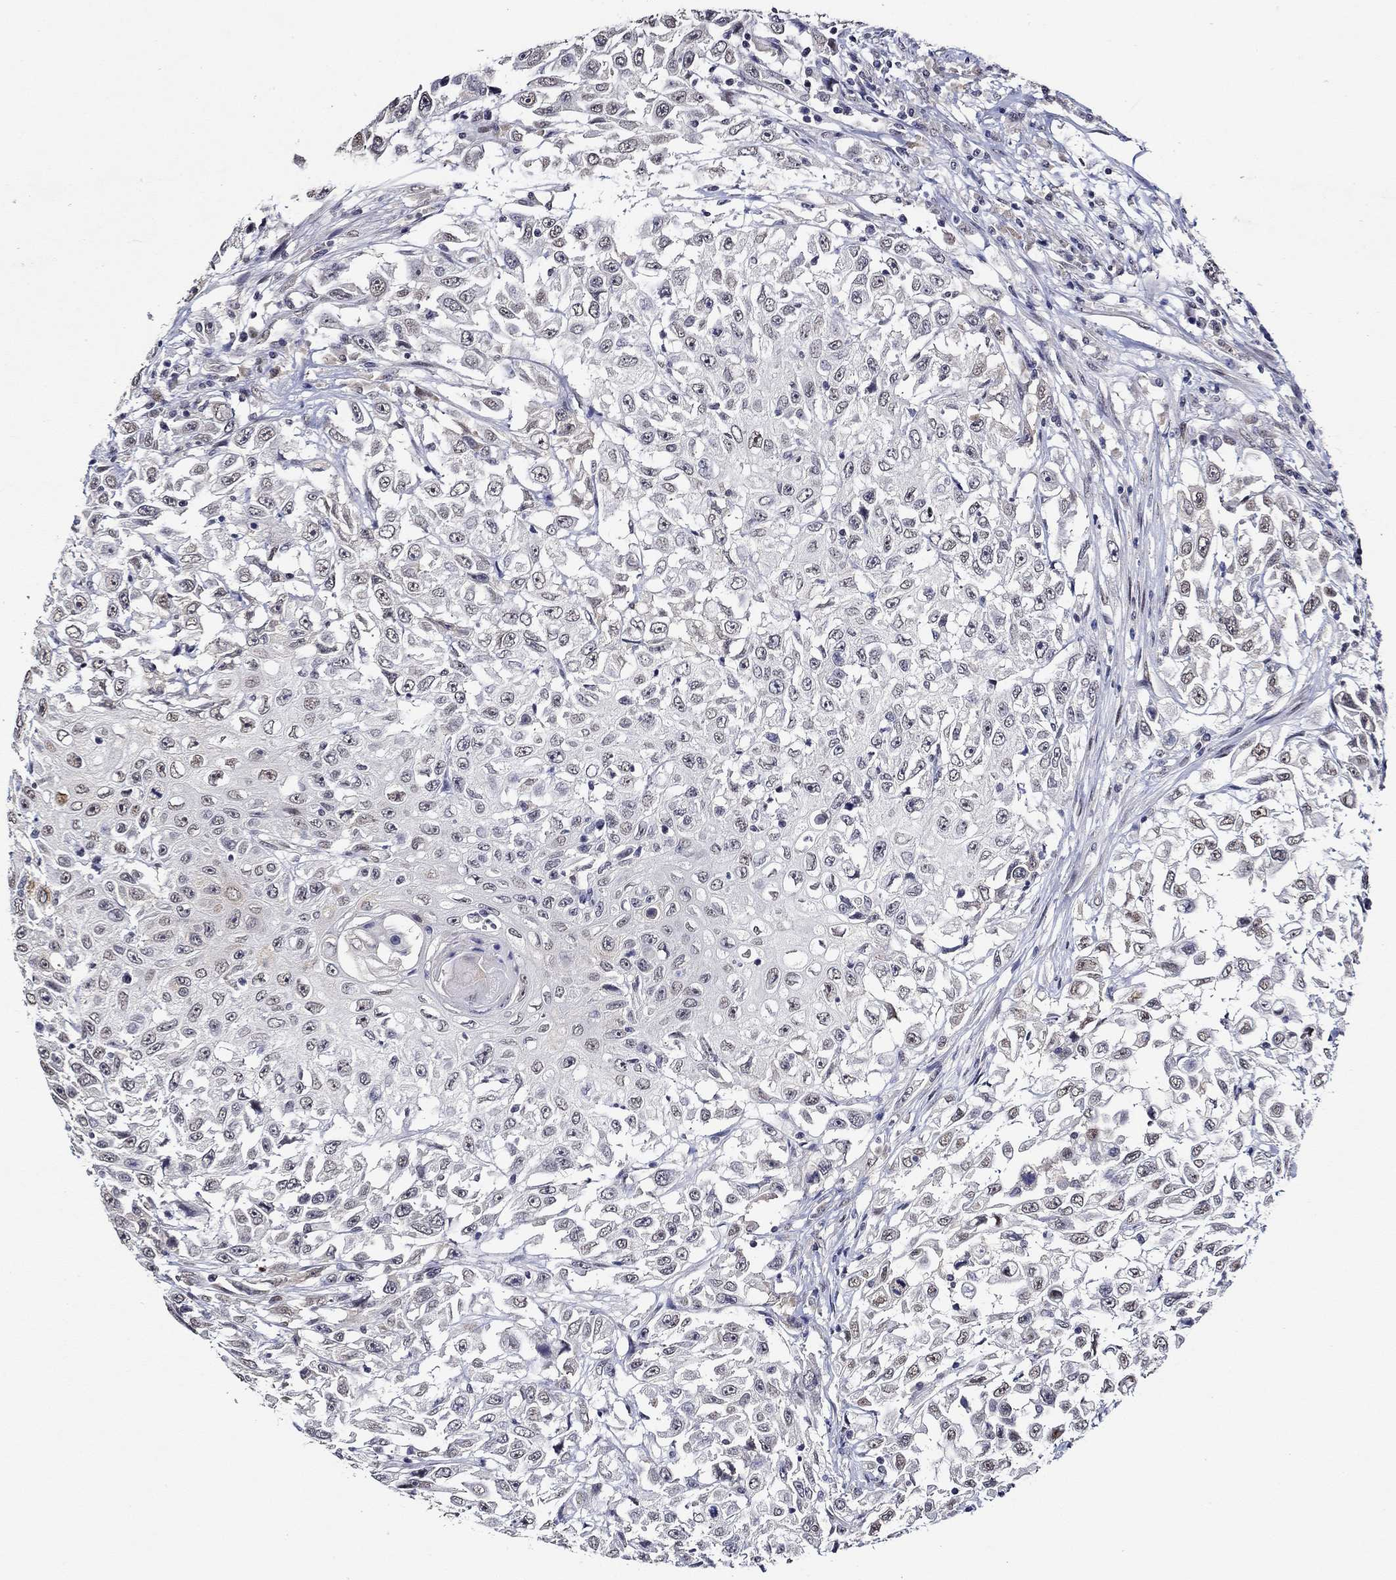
{"staining": {"intensity": "negative", "quantity": "none", "location": "none"}, "tissue": "urothelial cancer", "cell_type": "Tumor cells", "image_type": "cancer", "snomed": [{"axis": "morphology", "description": "Urothelial carcinoma, High grade"}, {"axis": "topography", "description": "Urinary bladder"}], "caption": "Urothelial cancer stained for a protein using immunohistochemistry (IHC) demonstrates no positivity tumor cells.", "gene": "GATA2", "patient": {"sex": "female", "age": 56}}